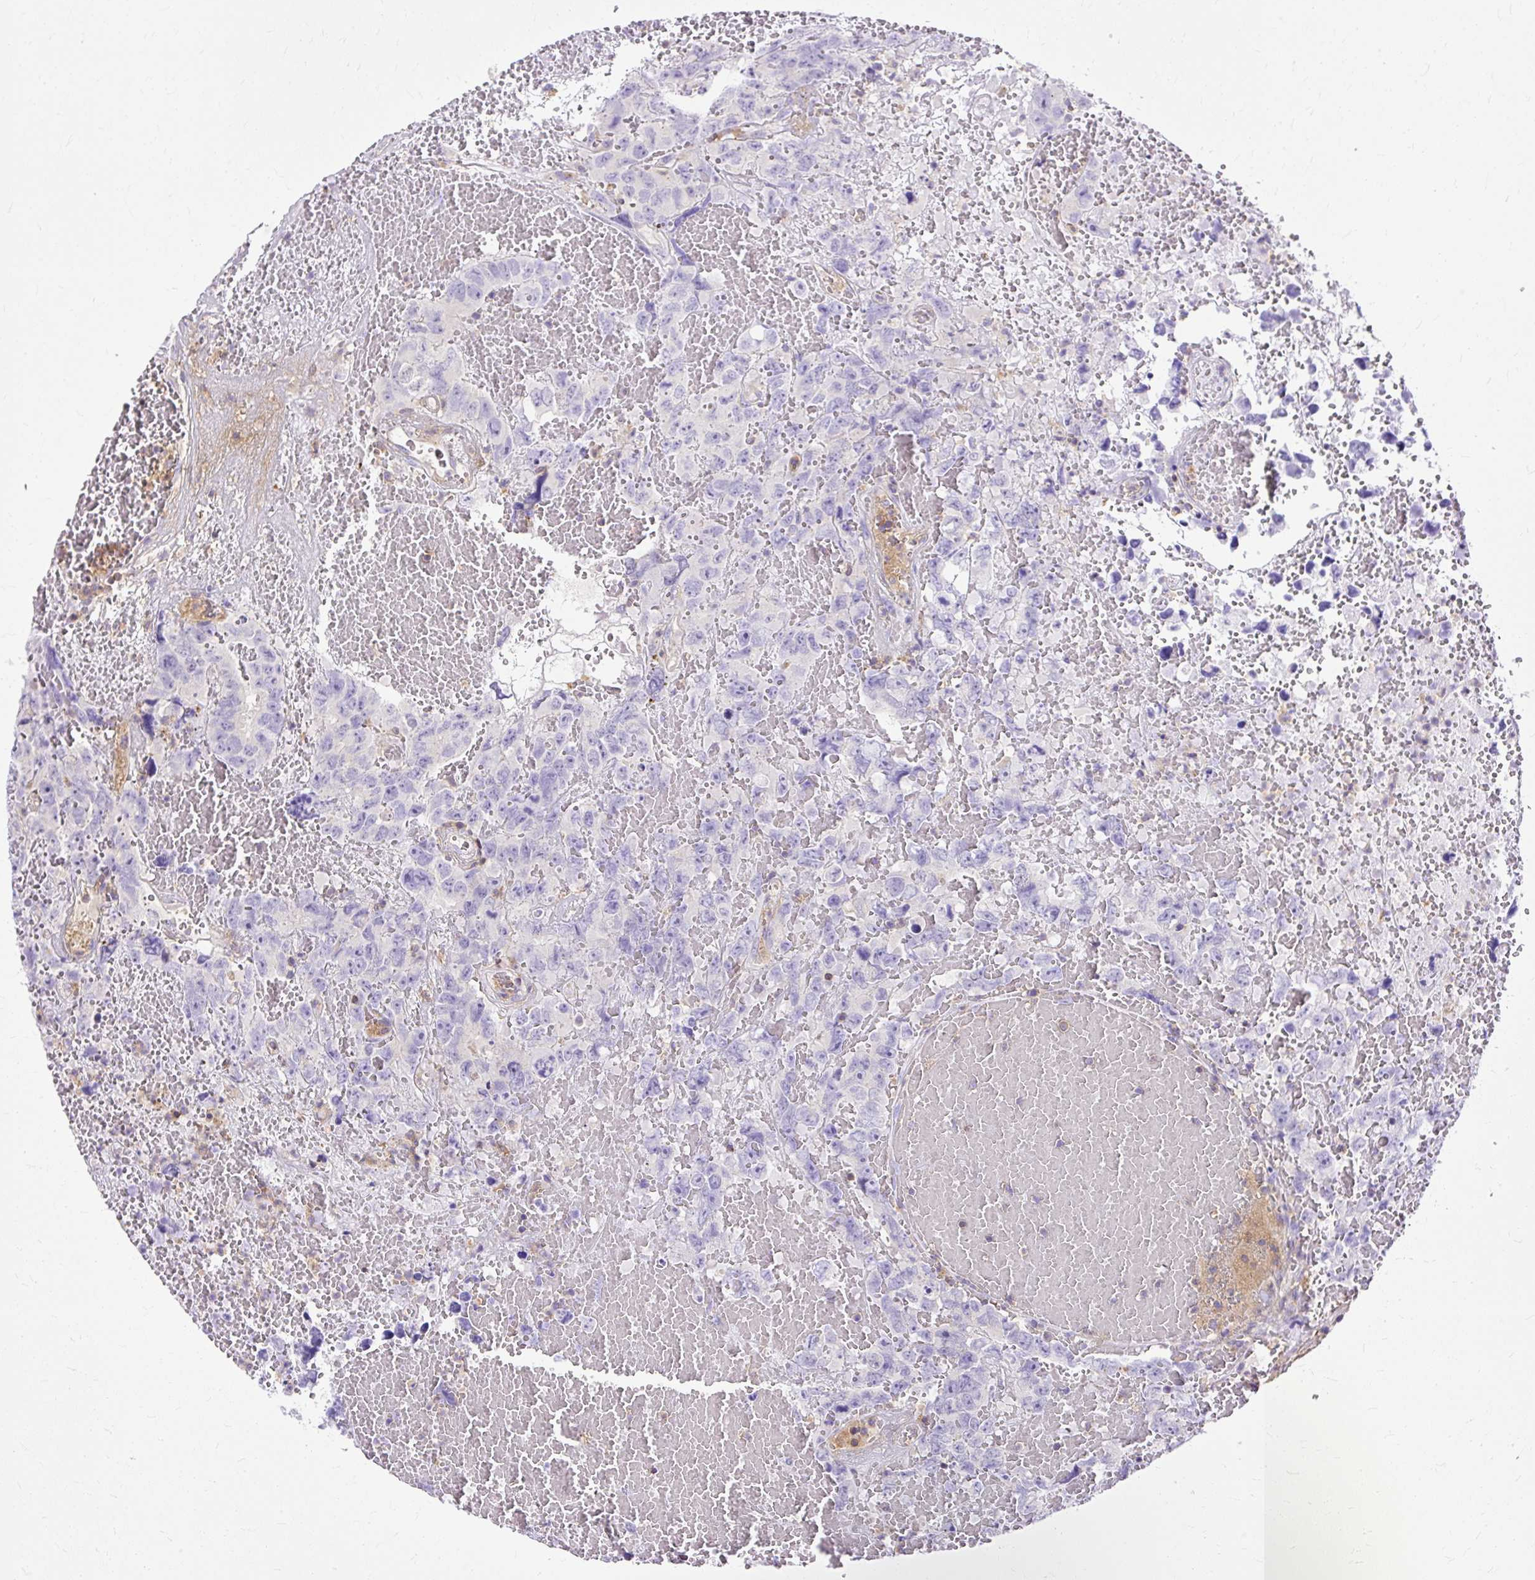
{"staining": {"intensity": "negative", "quantity": "none", "location": "none"}, "tissue": "testis cancer", "cell_type": "Tumor cells", "image_type": "cancer", "snomed": [{"axis": "morphology", "description": "Carcinoma, Embryonal, NOS"}, {"axis": "topography", "description": "Testis"}], "caption": "IHC histopathology image of neoplastic tissue: testis embryonal carcinoma stained with DAB (3,3'-diaminobenzidine) exhibits no significant protein positivity in tumor cells.", "gene": "TWF2", "patient": {"sex": "male", "age": 45}}